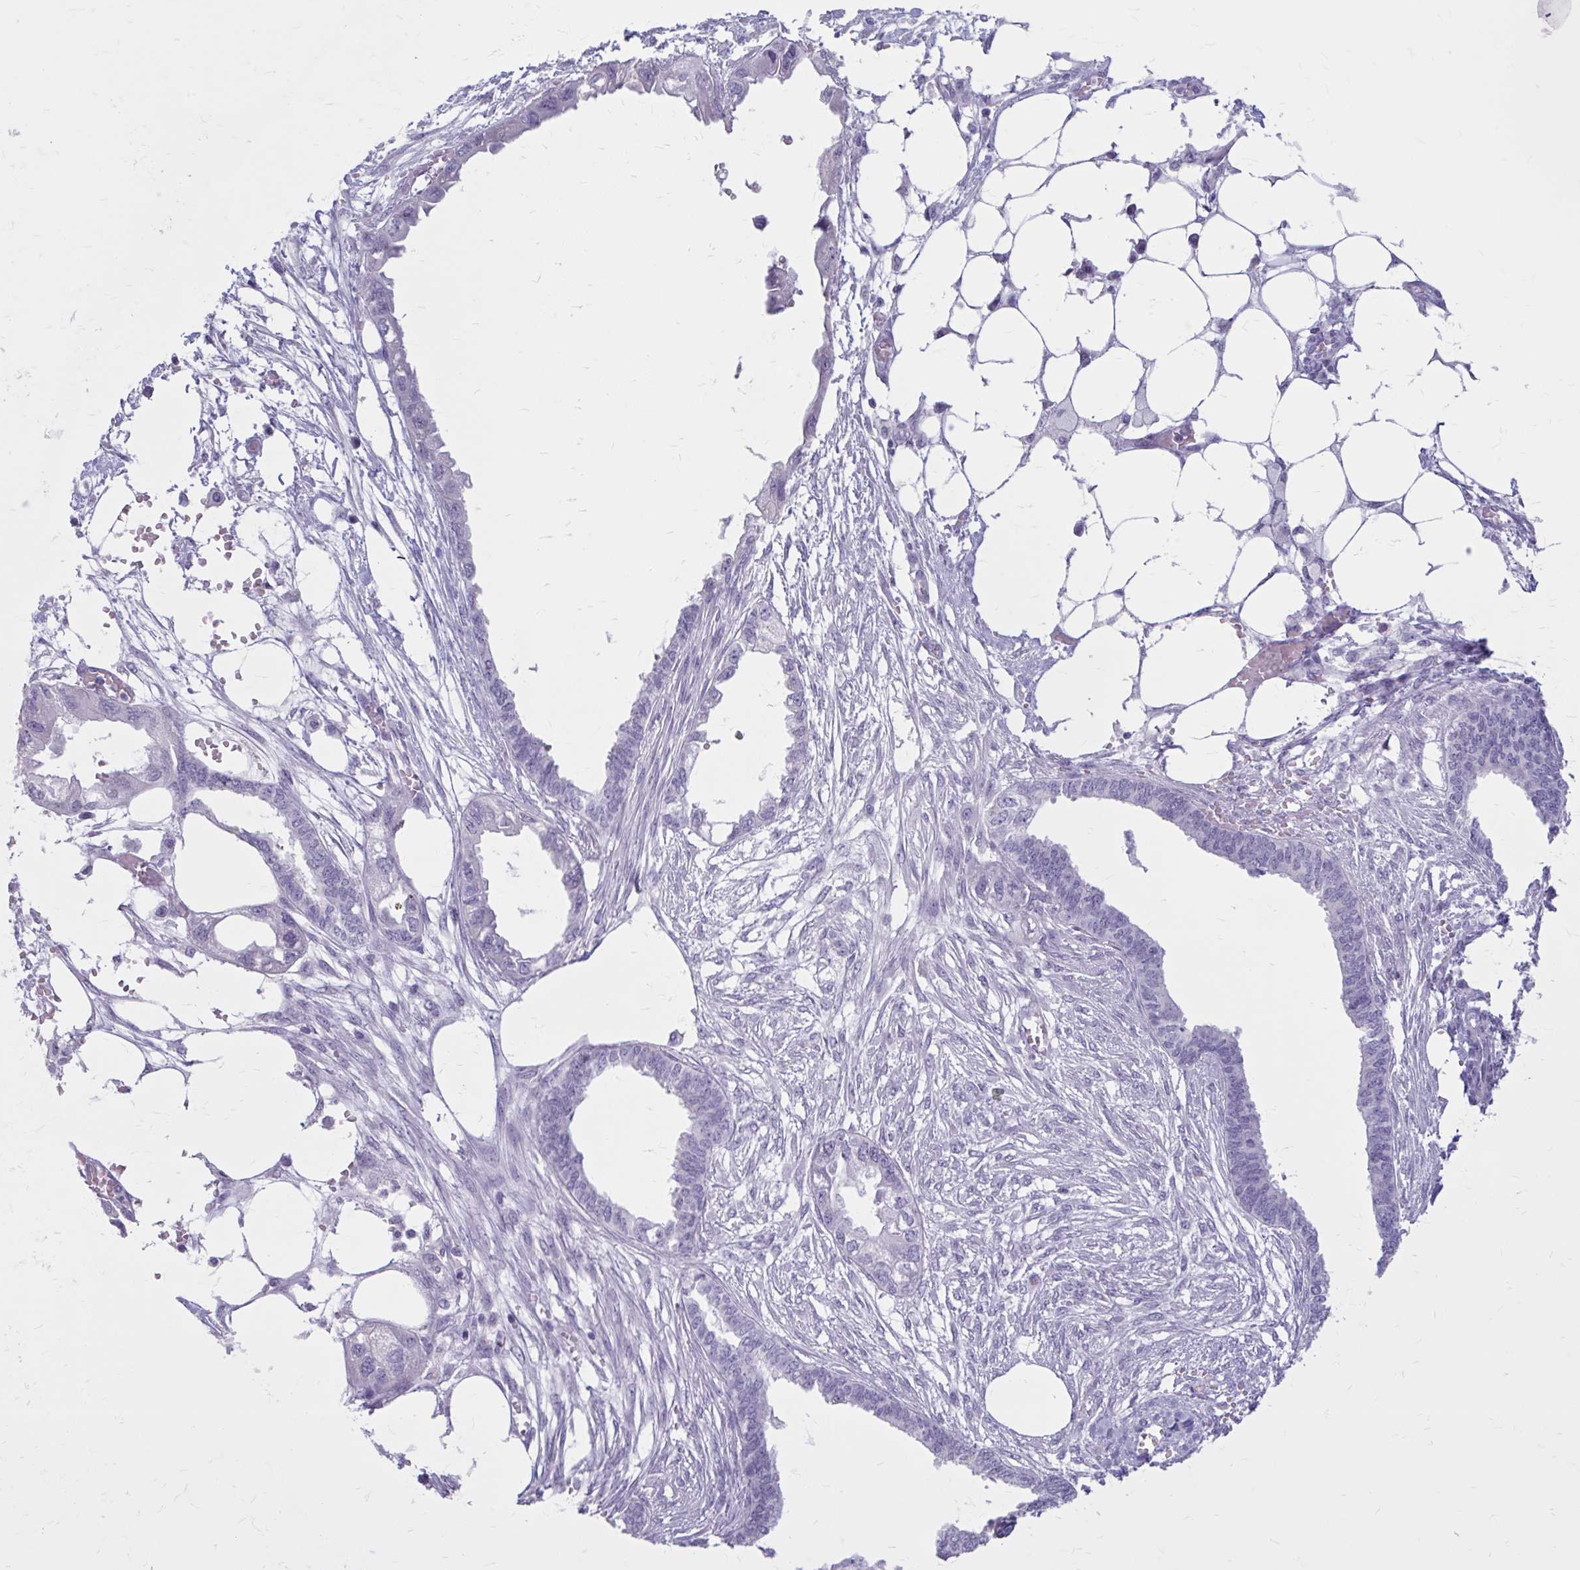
{"staining": {"intensity": "negative", "quantity": "none", "location": "none"}, "tissue": "endometrial cancer", "cell_type": "Tumor cells", "image_type": "cancer", "snomed": [{"axis": "morphology", "description": "Adenocarcinoma, NOS"}, {"axis": "morphology", "description": "Adenocarcinoma, metastatic, NOS"}, {"axis": "topography", "description": "Adipose tissue"}, {"axis": "topography", "description": "Endometrium"}], "caption": "Tumor cells show no significant positivity in endometrial adenocarcinoma.", "gene": "OR4B1", "patient": {"sex": "female", "age": 67}}